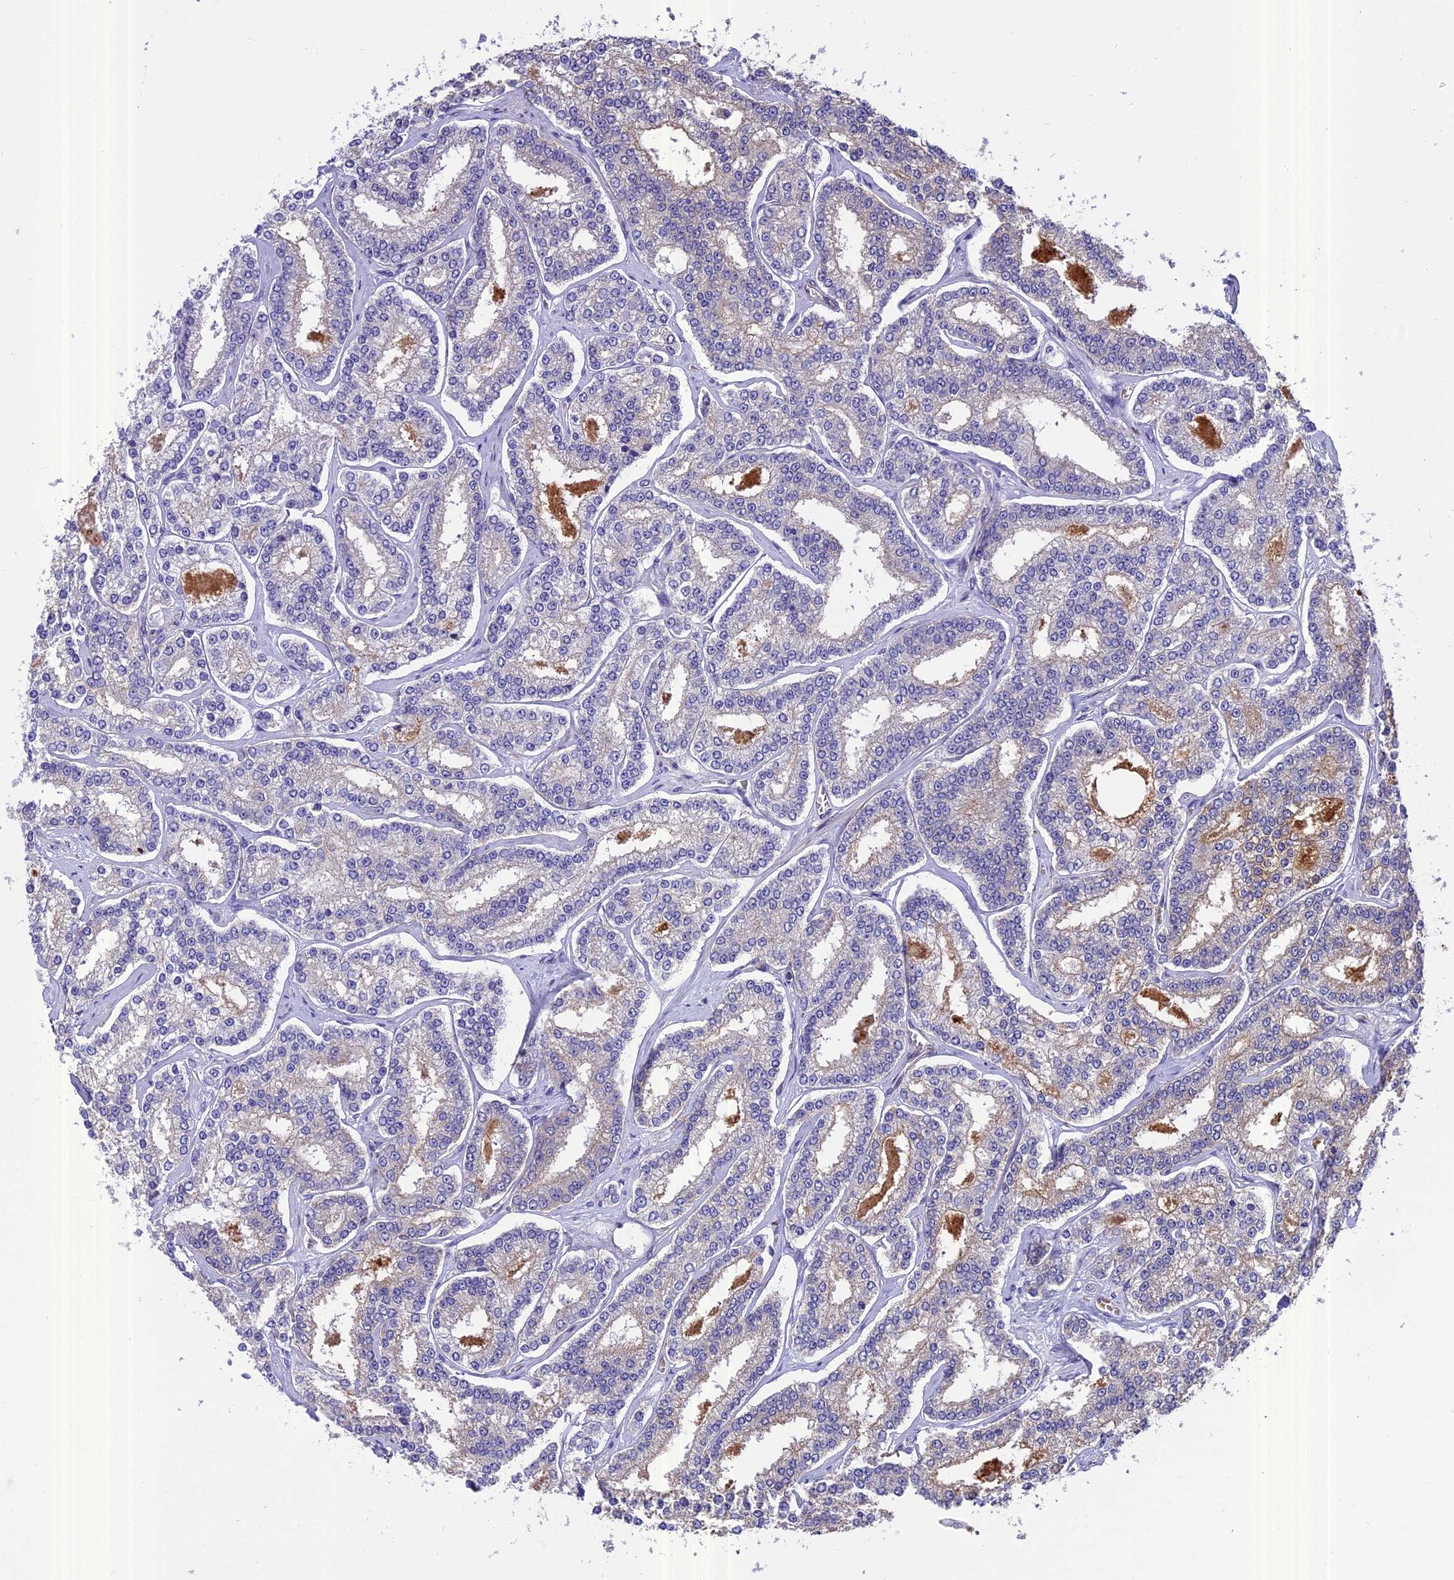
{"staining": {"intensity": "negative", "quantity": "none", "location": "none"}, "tissue": "prostate cancer", "cell_type": "Tumor cells", "image_type": "cancer", "snomed": [{"axis": "morphology", "description": "Normal tissue, NOS"}, {"axis": "morphology", "description": "Adenocarcinoma, High grade"}, {"axis": "topography", "description": "Prostate"}], "caption": "Tumor cells show no significant protein expression in prostate adenocarcinoma (high-grade).", "gene": "CHMP2A", "patient": {"sex": "male", "age": 83}}